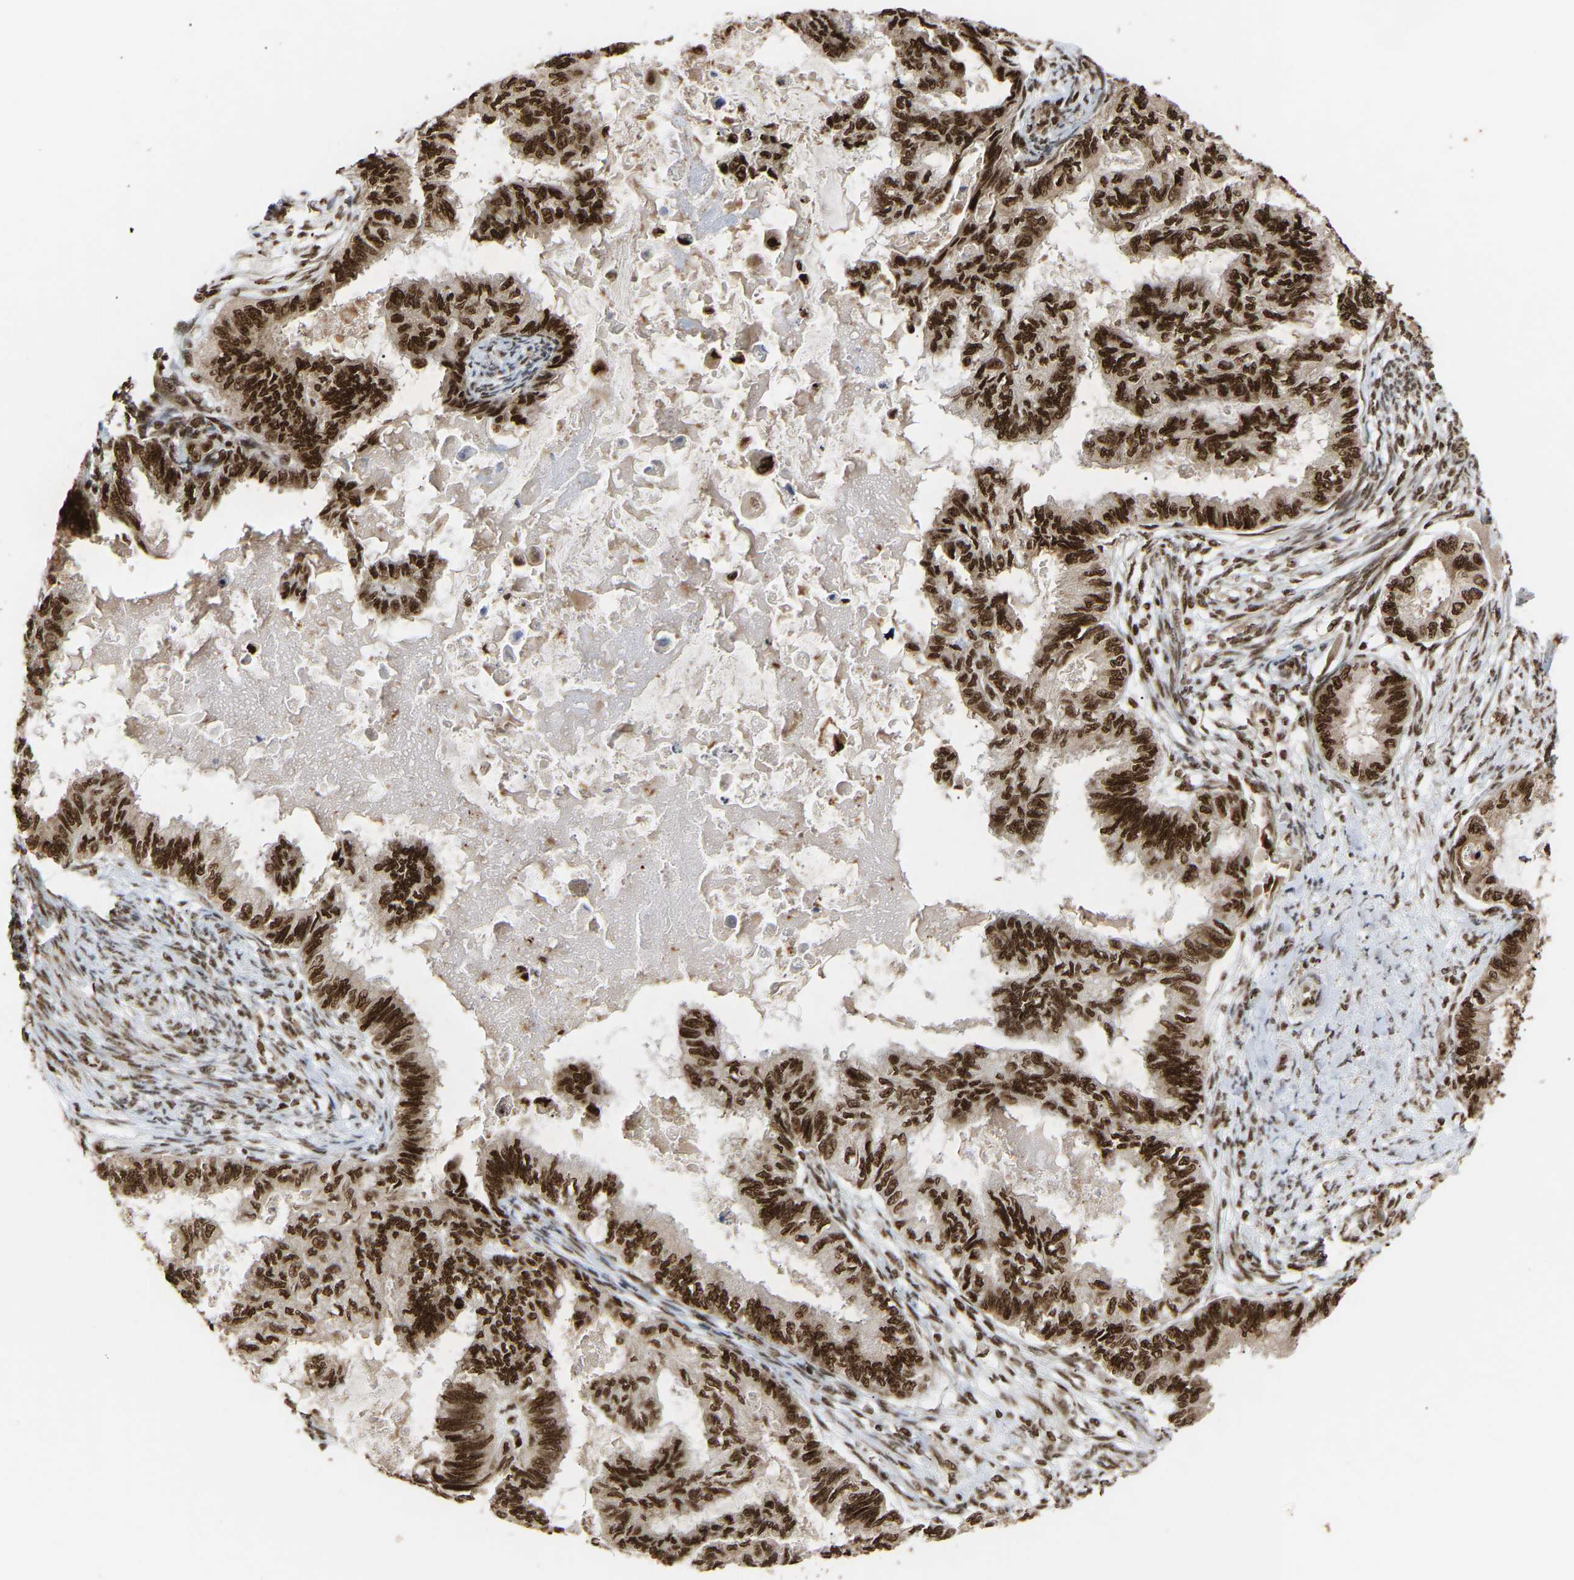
{"staining": {"intensity": "strong", "quantity": ">75%", "location": "nuclear"}, "tissue": "cervical cancer", "cell_type": "Tumor cells", "image_type": "cancer", "snomed": [{"axis": "morphology", "description": "Normal tissue, NOS"}, {"axis": "morphology", "description": "Adenocarcinoma, NOS"}, {"axis": "topography", "description": "Cervix"}, {"axis": "topography", "description": "Endometrium"}], "caption": "A brown stain labels strong nuclear staining of a protein in cervical cancer tumor cells.", "gene": "ALYREF", "patient": {"sex": "female", "age": 86}}